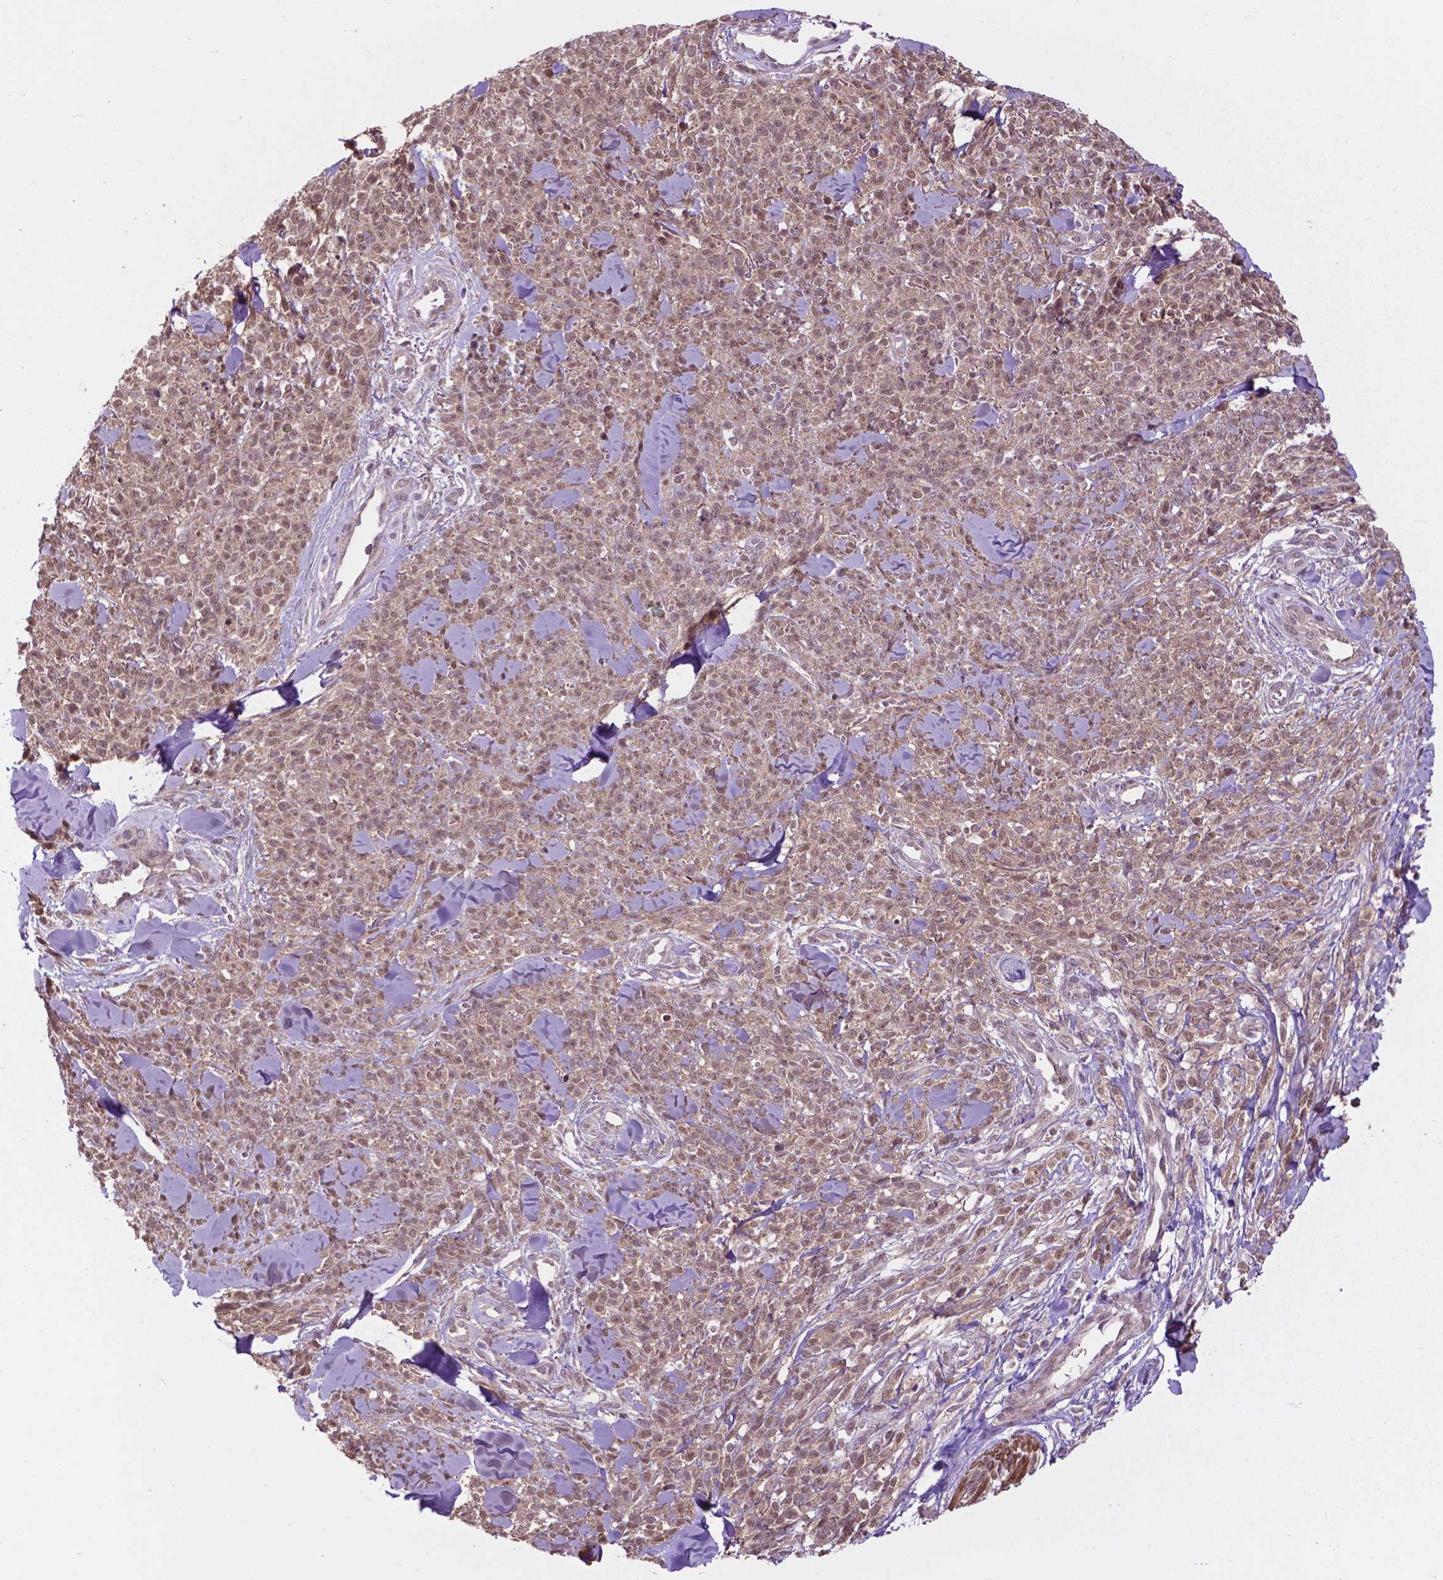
{"staining": {"intensity": "moderate", "quantity": ">75%", "location": "nuclear"}, "tissue": "melanoma", "cell_type": "Tumor cells", "image_type": "cancer", "snomed": [{"axis": "morphology", "description": "Malignant melanoma, NOS"}, {"axis": "topography", "description": "Skin"}, {"axis": "topography", "description": "Skin of trunk"}], "caption": "Immunohistochemical staining of human malignant melanoma reveals moderate nuclear protein expression in approximately >75% of tumor cells.", "gene": "OTUB1", "patient": {"sex": "male", "age": 74}}